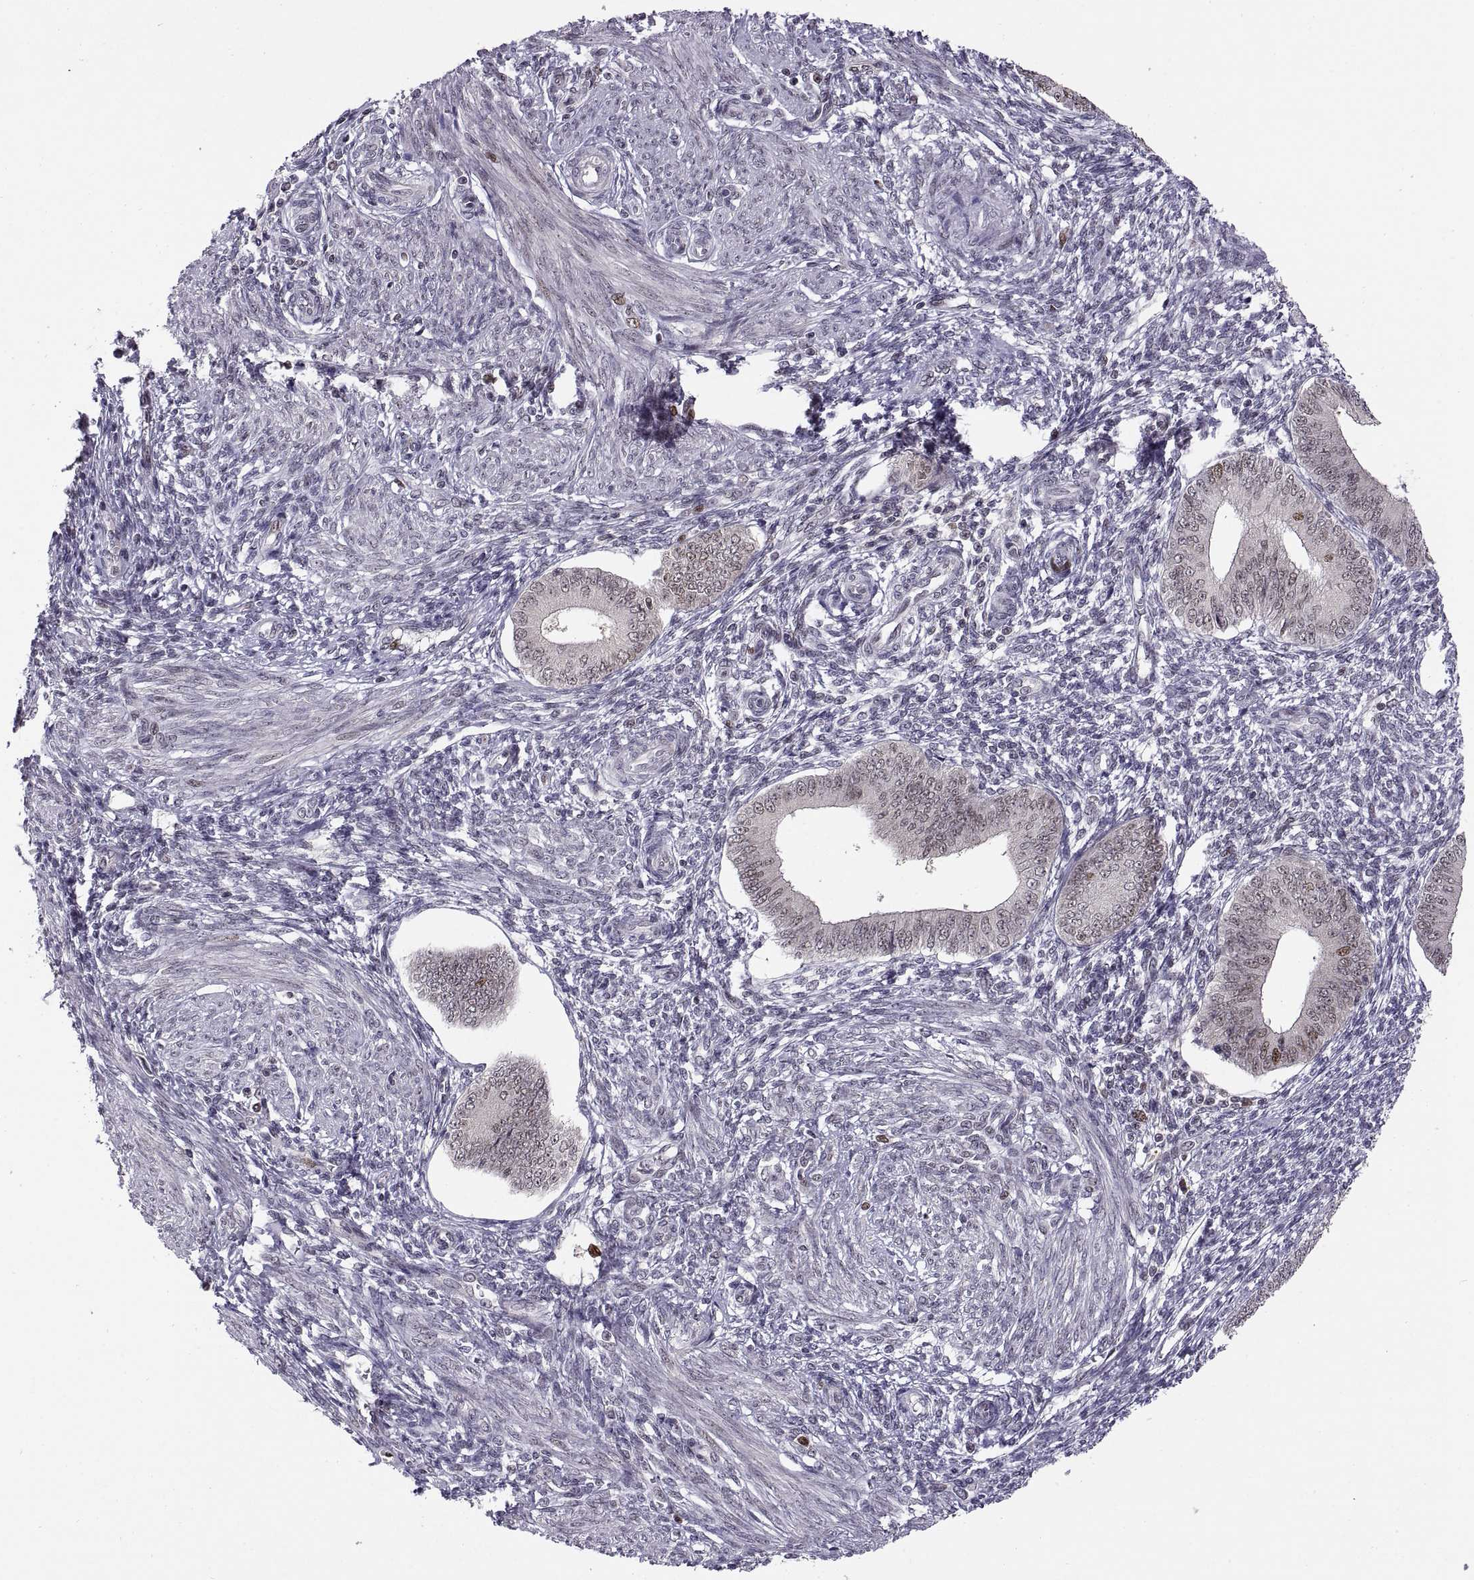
{"staining": {"intensity": "negative", "quantity": "none", "location": "none"}, "tissue": "endometrium", "cell_type": "Cells in endometrial stroma", "image_type": "normal", "snomed": [{"axis": "morphology", "description": "Normal tissue, NOS"}, {"axis": "topography", "description": "Endometrium"}], "caption": "Immunohistochemistry photomicrograph of unremarkable endometrium stained for a protein (brown), which shows no positivity in cells in endometrial stroma.", "gene": "CHFR", "patient": {"sex": "female", "age": 42}}